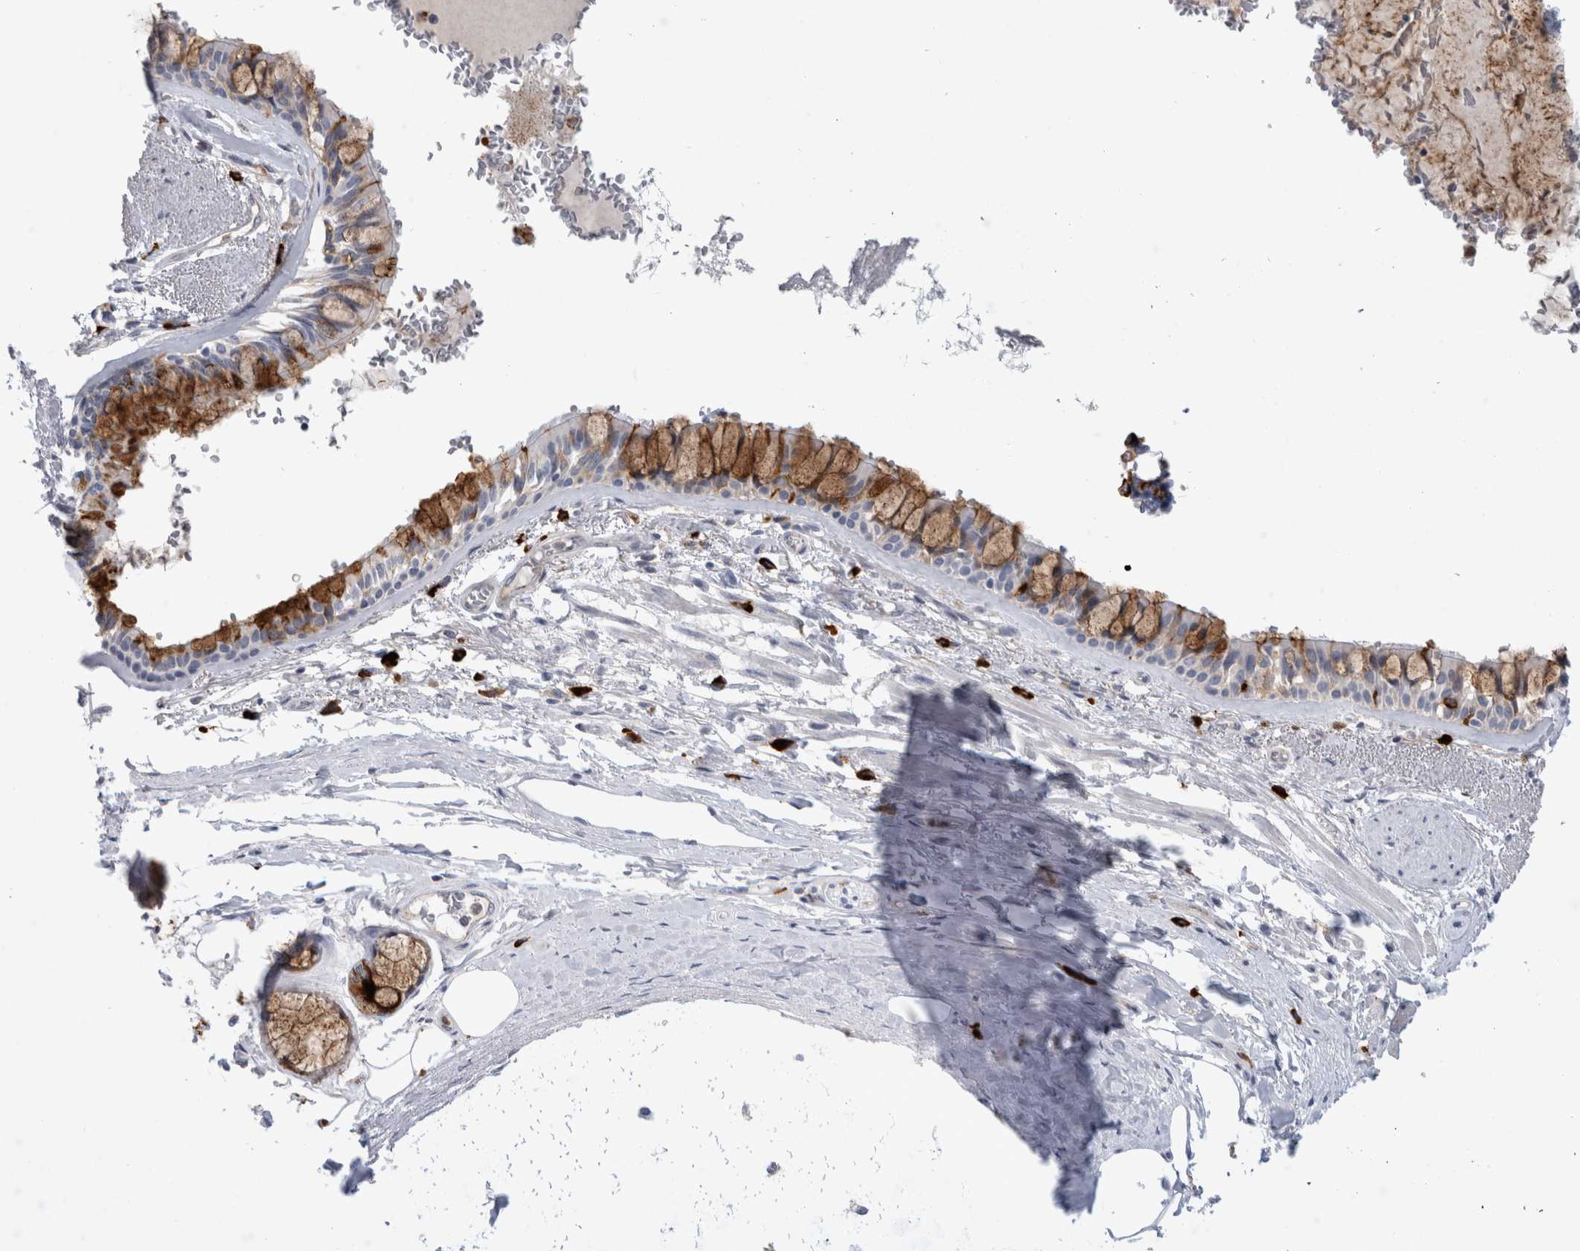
{"staining": {"intensity": "moderate", "quantity": "25%-75%", "location": "cytoplasmic/membranous"}, "tissue": "bronchus", "cell_type": "Respiratory epithelial cells", "image_type": "normal", "snomed": [{"axis": "morphology", "description": "Normal tissue, NOS"}, {"axis": "topography", "description": "Bronchus"}], "caption": "Immunohistochemical staining of normal bronchus displays moderate cytoplasmic/membranous protein positivity in approximately 25%-75% of respiratory epithelial cells. Using DAB (3,3'-diaminobenzidine) (brown) and hematoxylin (blue) stains, captured at high magnification using brightfield microscopy.", "gene": "CD63", "patient": {"sex": "male", "age": 66}}